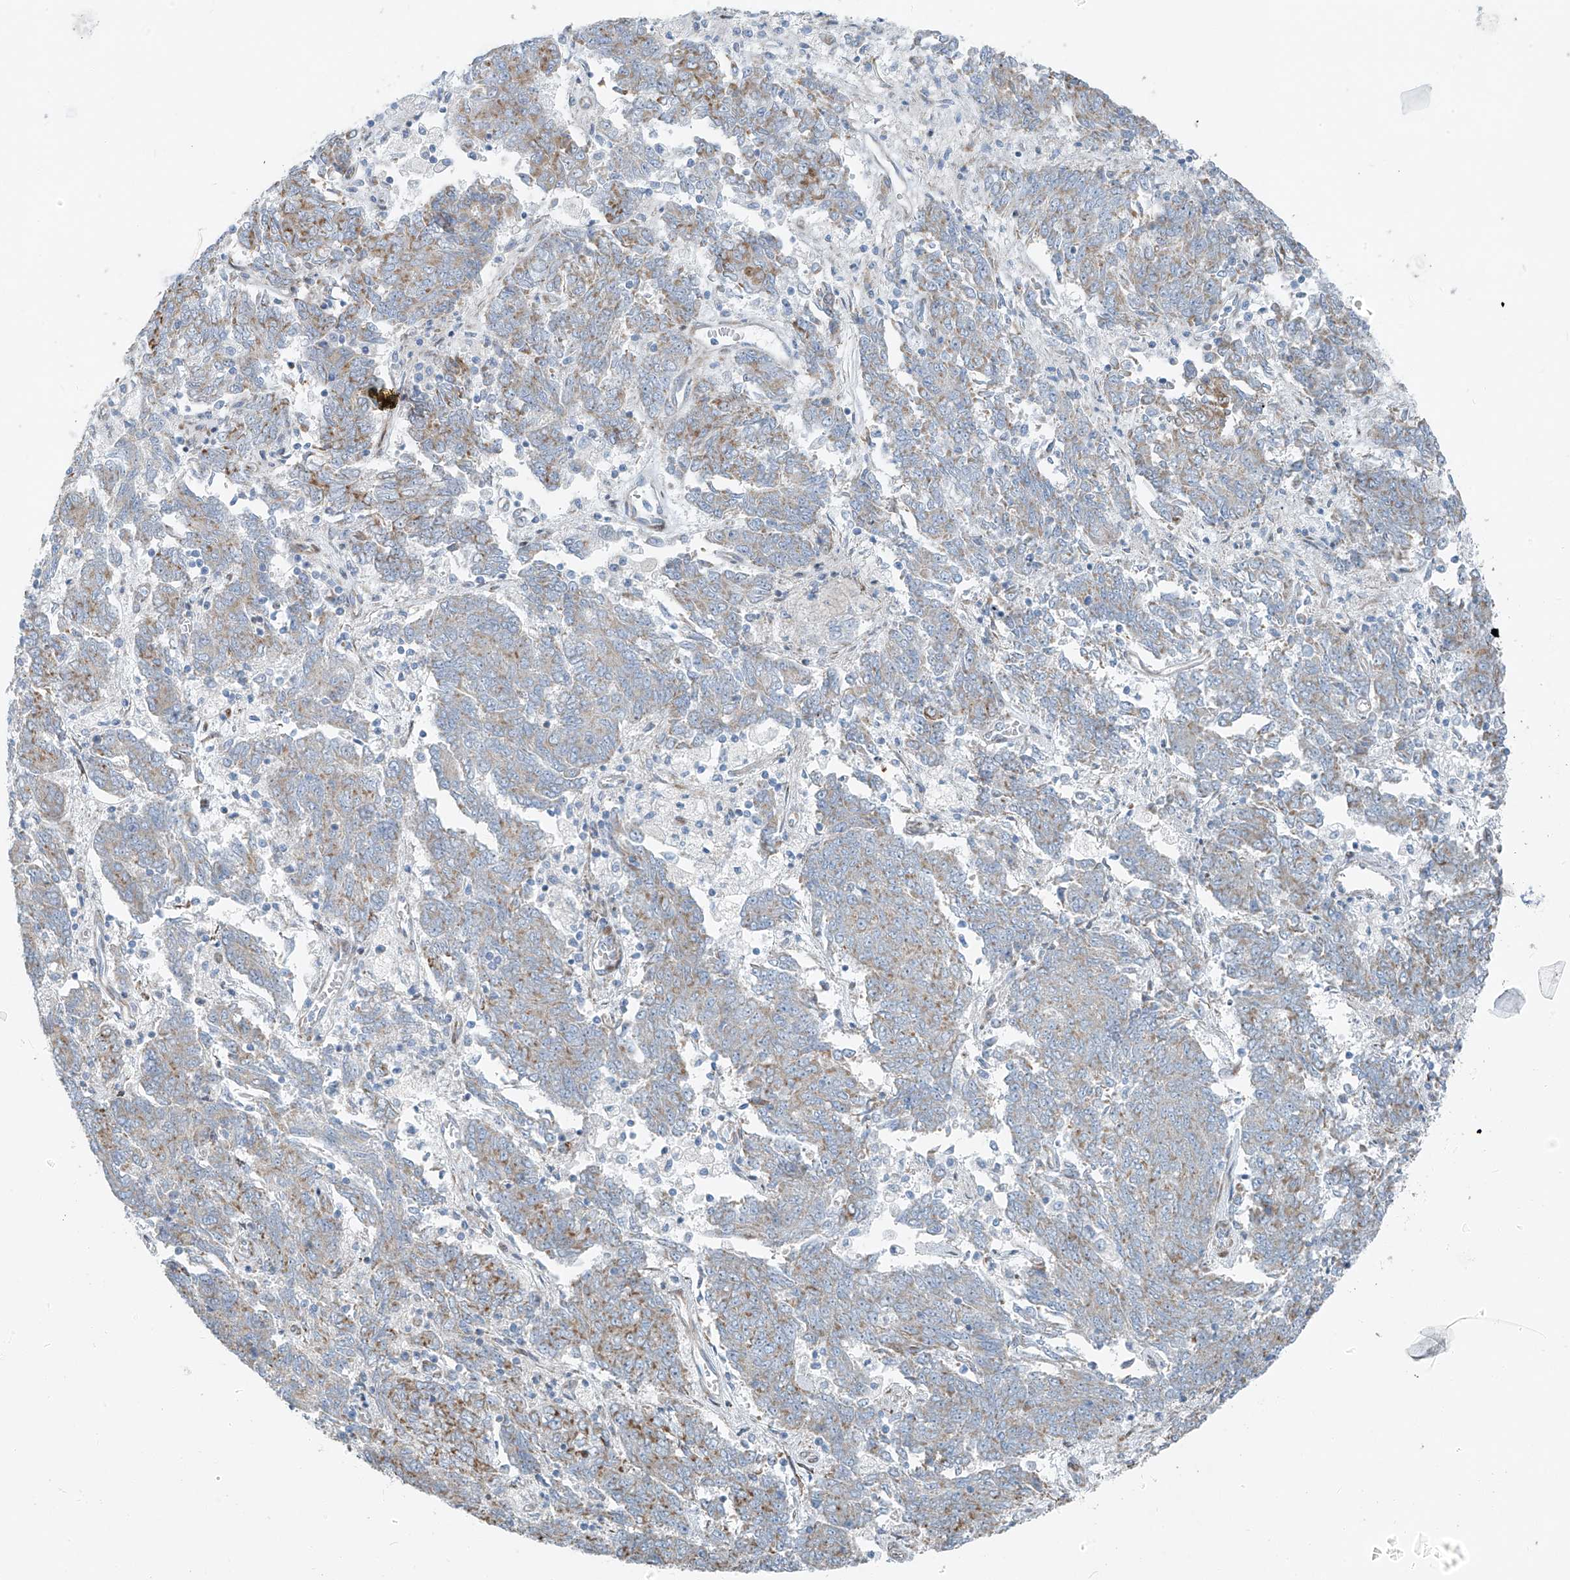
{"staining": {"intensity": "moderate", "quantity": "<25%", "location": "cytoplasmic/membranous"}, "tissue": "endometrial cancer", "cell_type": "Tumor cells", "image_type": "cancer", "snomed": [{"axis": "morphology", "description": "Adenocarcinoma, NOS"}, {"axis": "topography", "description": "Endometrium"}], "caption": "Tumor cells reveal low levels of moderate cytoplasmic/membranous positivity in approximately <25% of cells in adenocarcinoma (endometrial).", "gene": "HIC2", "patient": {"sex": "female", "age": 80}}